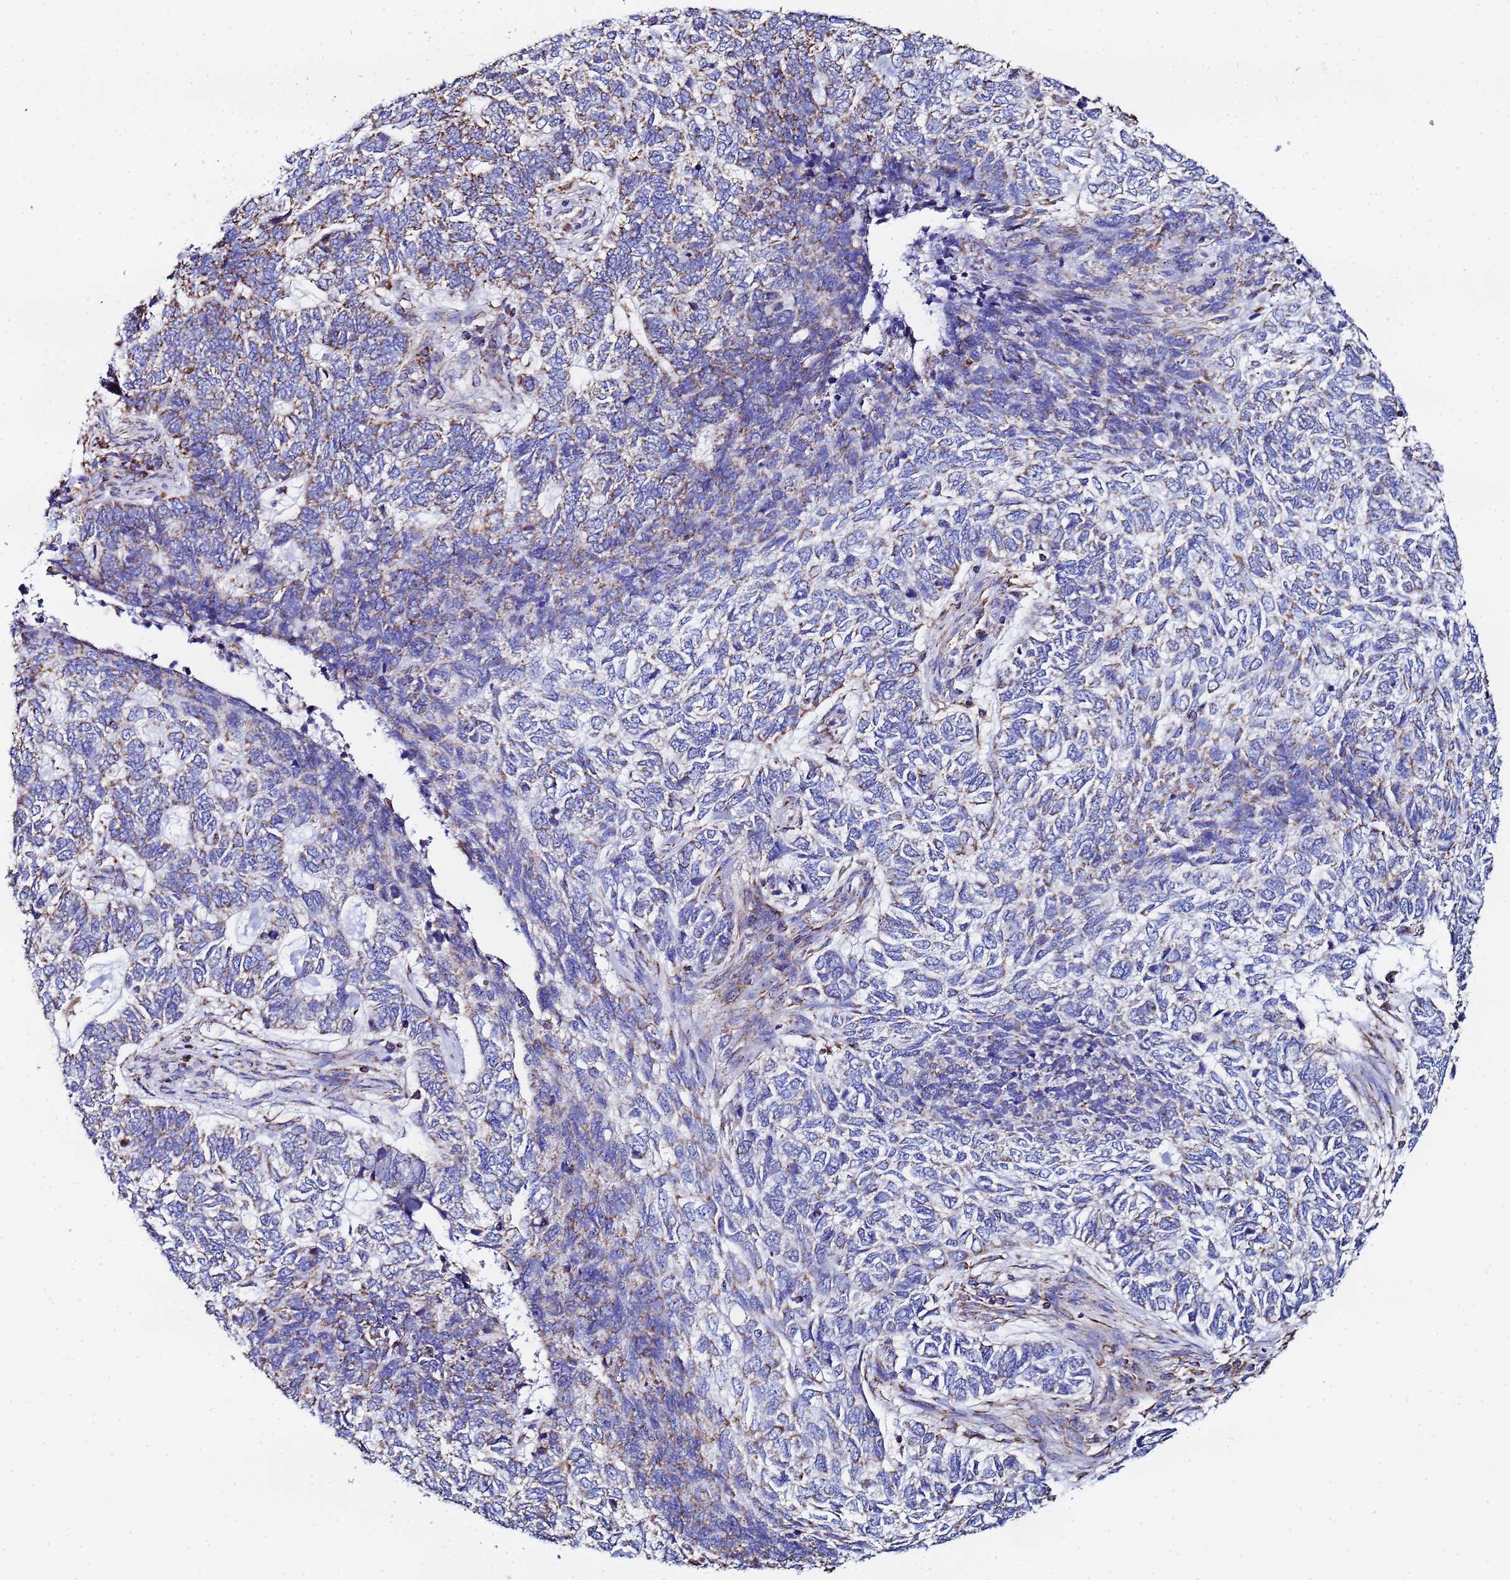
{"staining": {"intensity": "weak", "quantity": "25%-75%", "location": "cytoplasmic/membranous"}, "tissue": "skin cancer", "cell_type": "Tumor cells", "image_type": "cancer", "snomed": [{"axis": "morphology", "description": "Basal cell carcinoma"}, {"axis": "topography", "description": "Skin"}], "caption": "An image of human skin cancer stained for a protein displays weak cytoplasmic/membranous brown staining in tumor cells.", "gene": "GLUD1", "patient": {"sex": "female", "age": 65}}